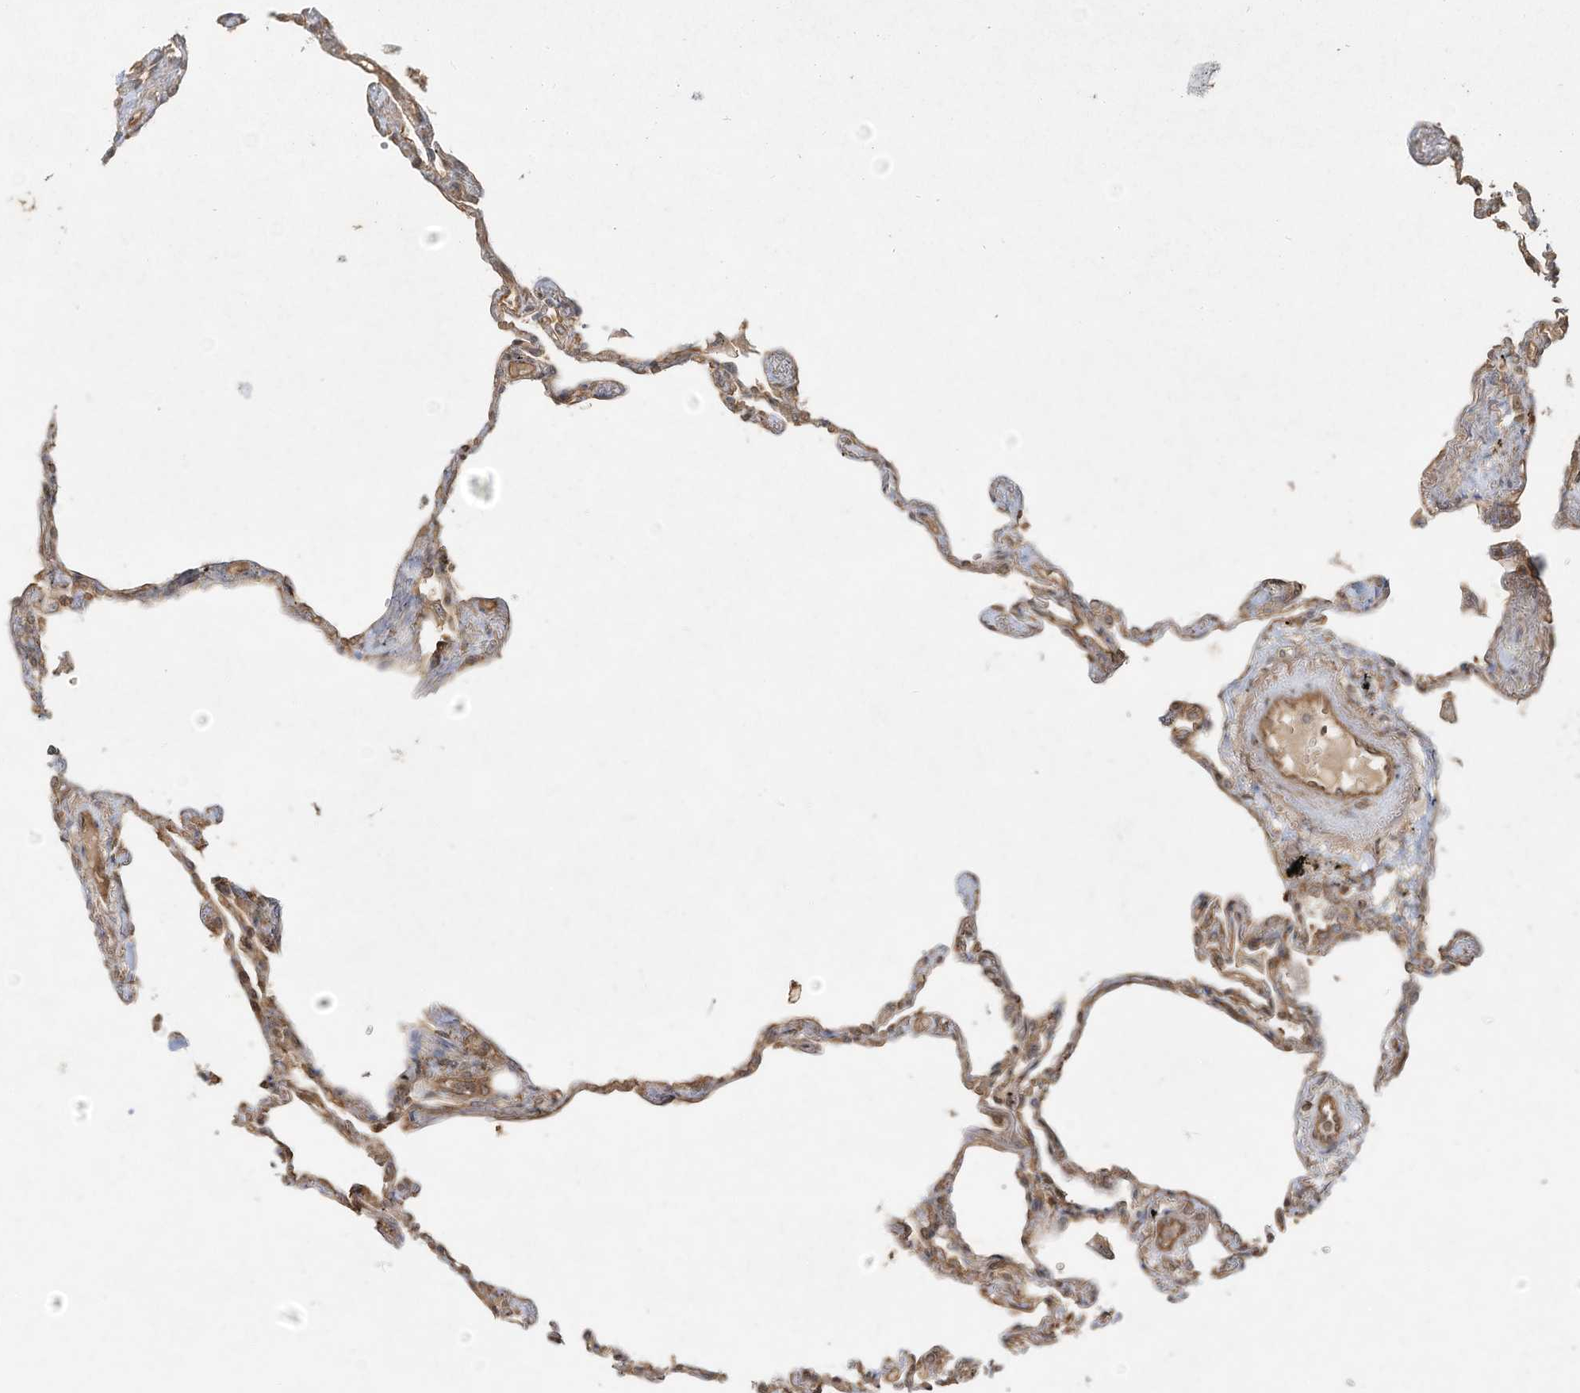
{"staining": {"intensity": "moderate", "quantity": ">75%", "location": "cytoplasmic/membranous"}, "tissue": "lung", "cell_type": "Alveolar cells", "image_type": "normal", "snomed": [{"axis": "morphology", "description": "Normal tissue, NOS"}, {"axis": "topography", "description": "Lung"}], "caption": "Alveolar cells display moderate cytoplasmic/membranous expression in about >75% of cells in benign lung.", "gene": "DYNC1I2", "patient": {"sex": "female", "age": 67}}